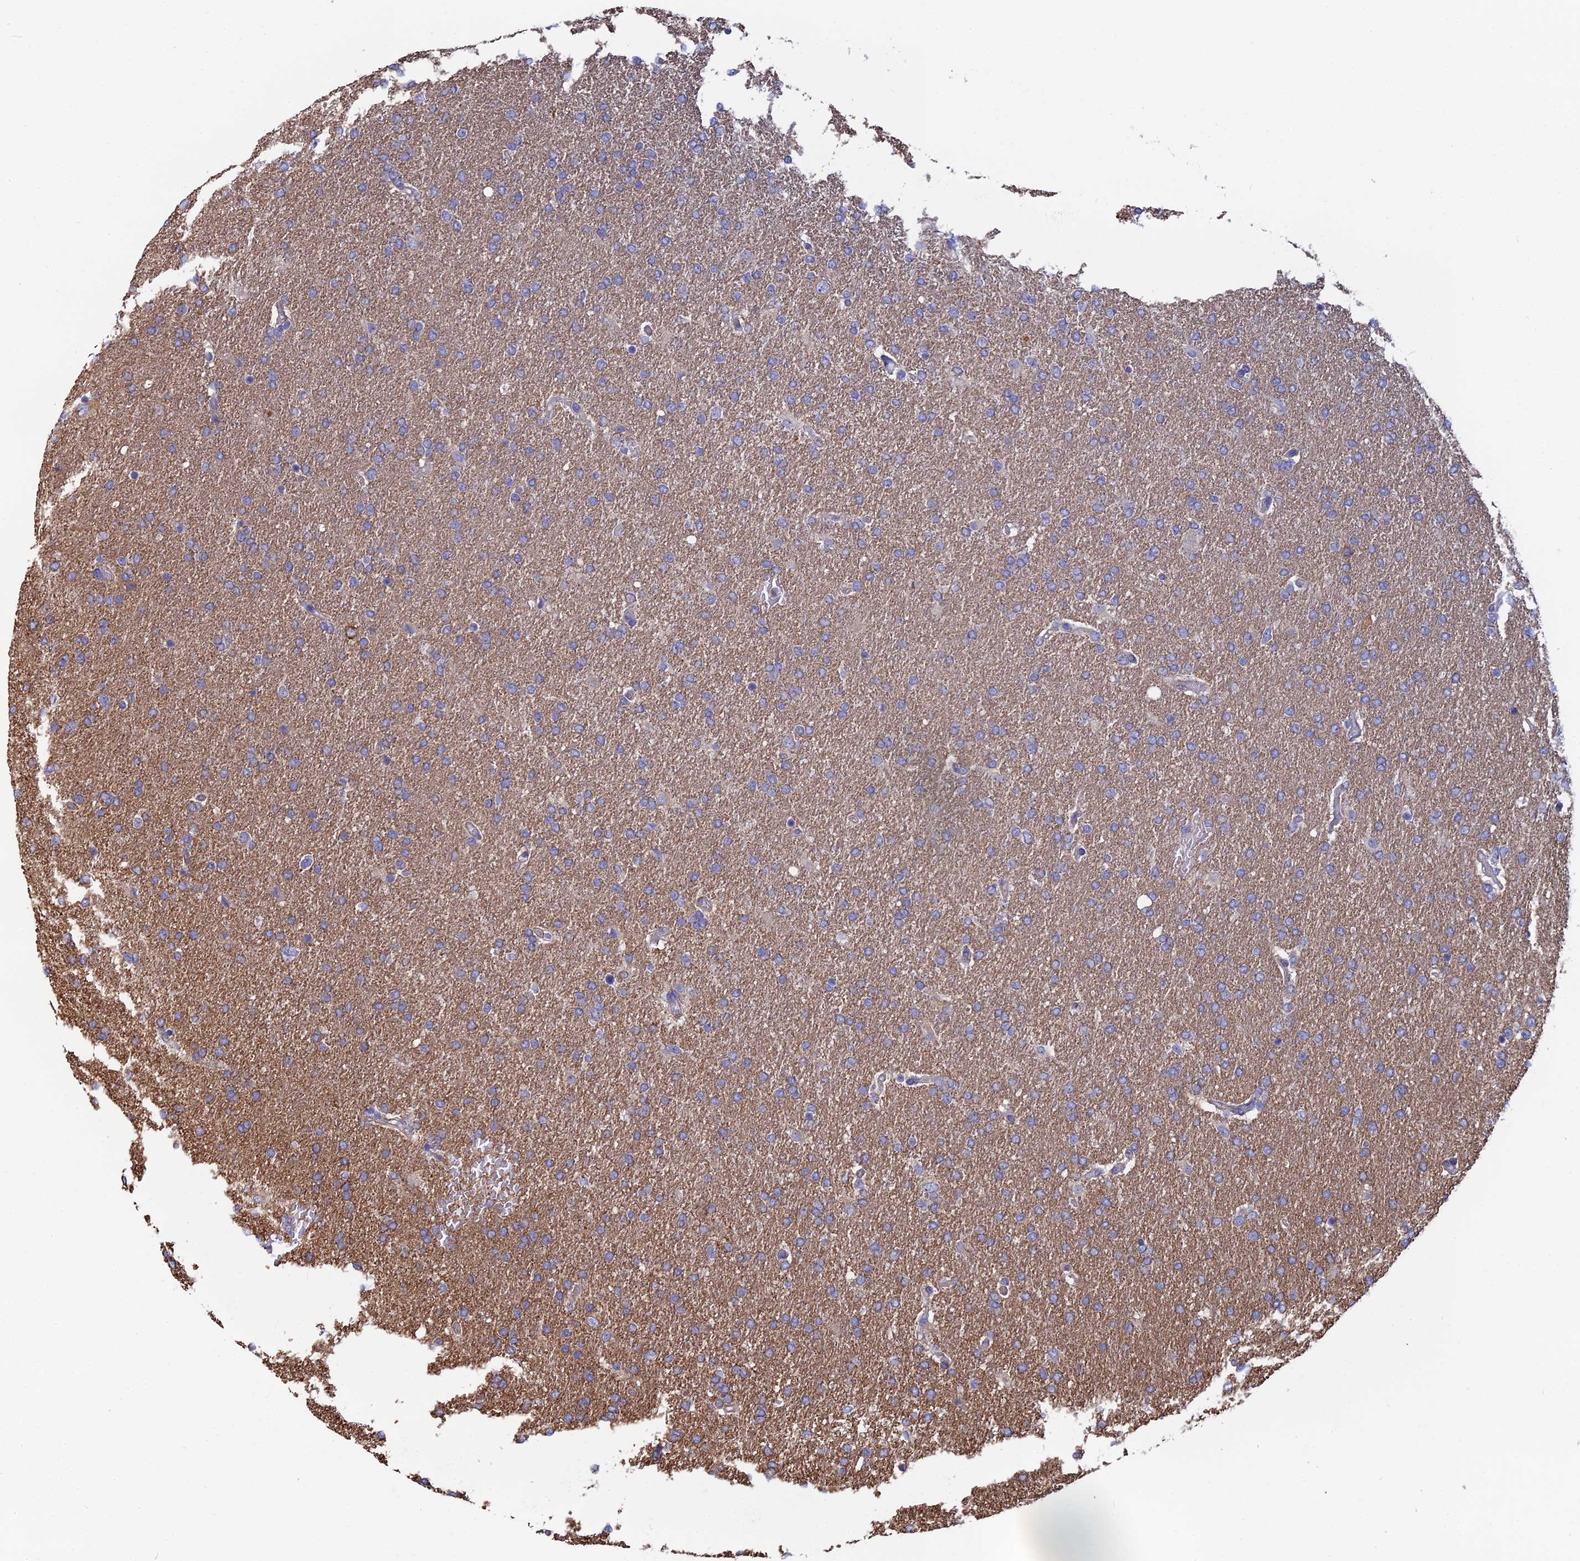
{"staining": {"intensity": "weak", "quantity": ">75%", "location": "cytoplasmic/membranous"}, "tissue": "glioma", "cell_type": "Tumor cells", "image_type": "cancer", "snomed": [{"axis": "morphology", "description": "Glioma, malignant, High grade"}, {"axis": "topography", "description": "Brain"}], "caption": "About >75% of tumor cells in human malignant glioma (high-grade) exhibit weak cytoplasmic/membranous protein staining as visualized by brown immunohistochemical staining.", "gene": "PCDHA5", "patient": {"sex": "male", "age": 72}}